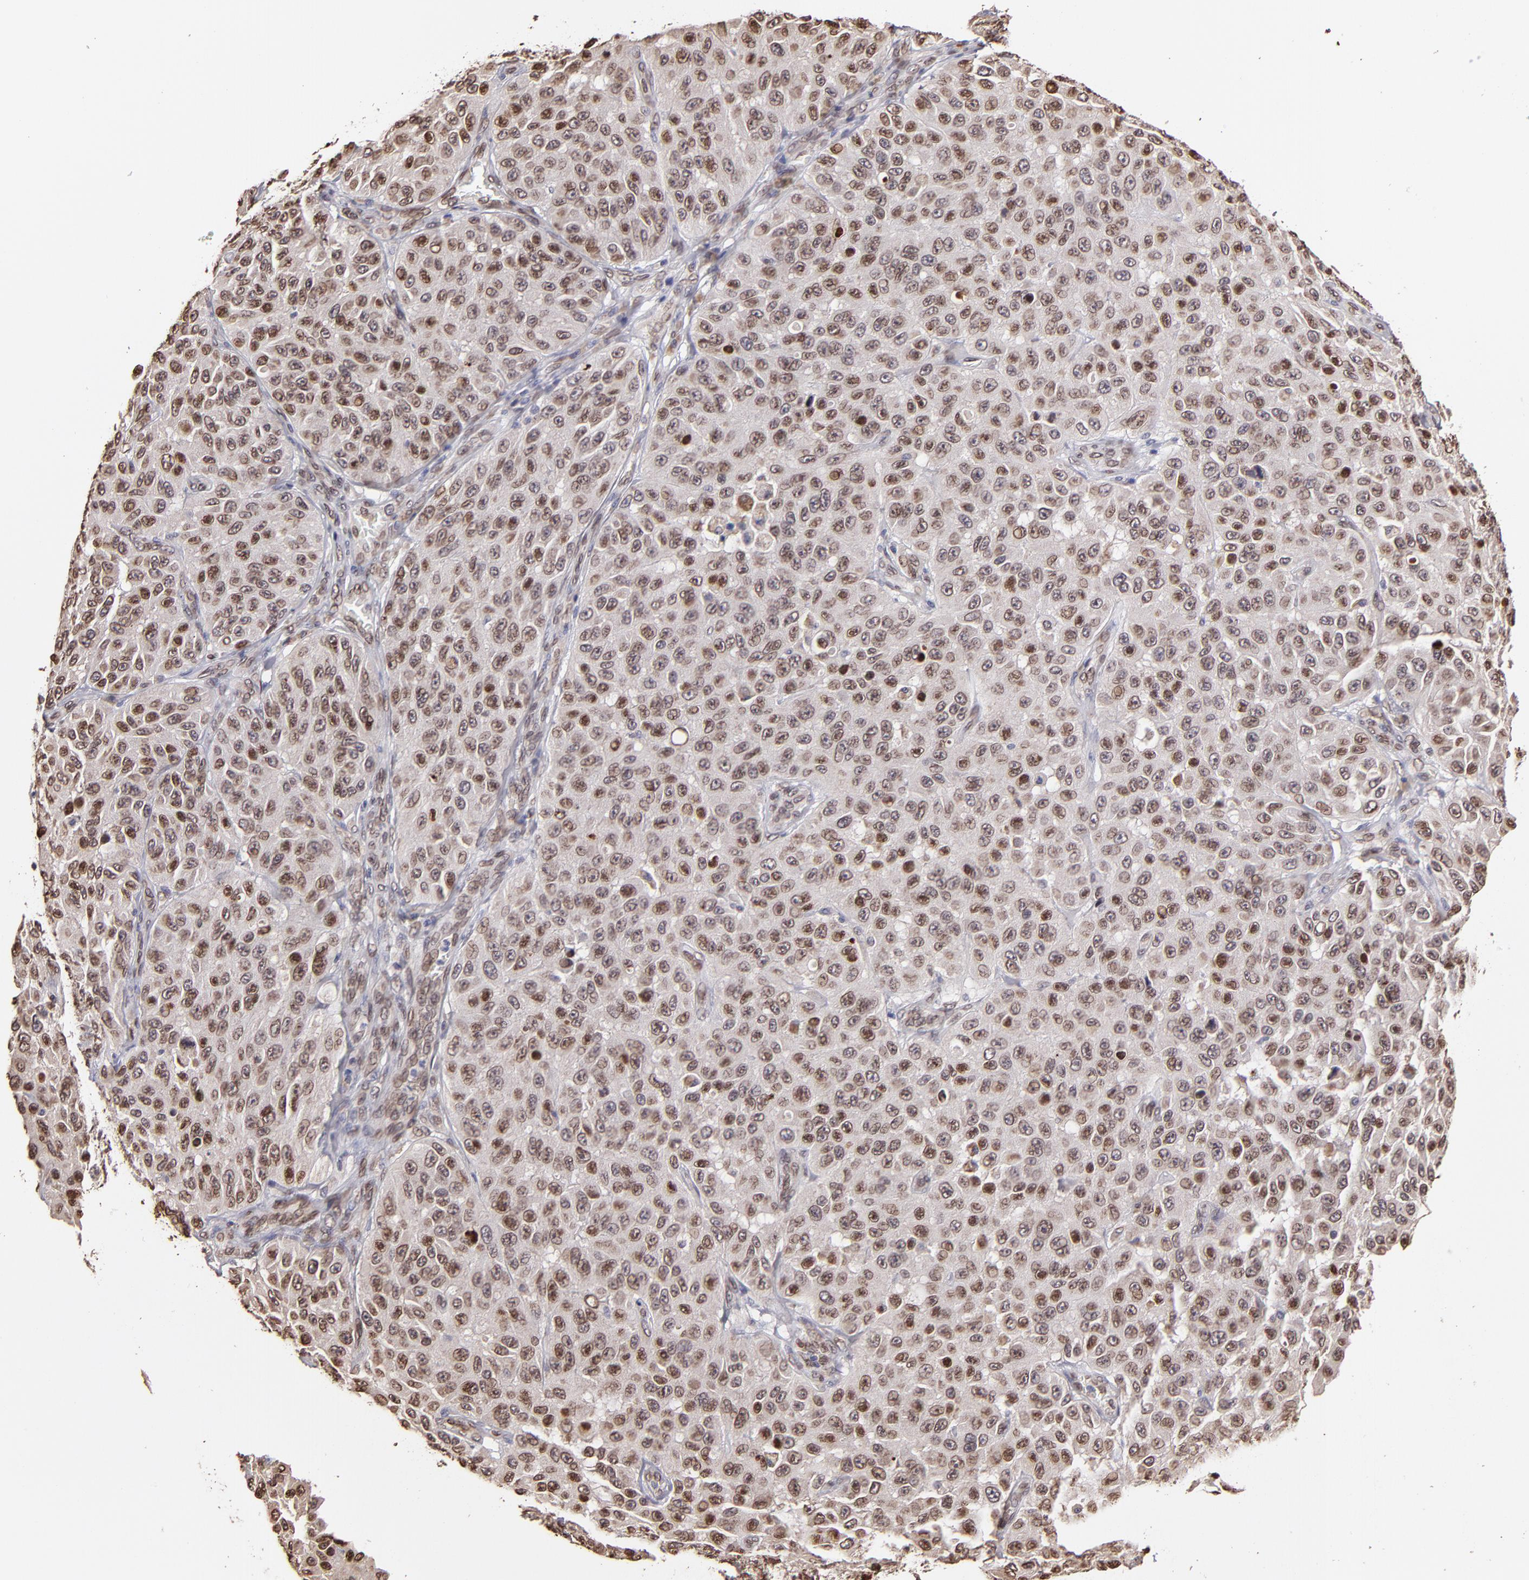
{"staining": {"intensity": "moderate", "quantity": ">75%", "location": "cytoplasmic/membranous,nuclear"}, "tissue": "melanoma", "cell_type": "Tumor cells", "image_type": "cancer", "snomed": [{"axis": "morphology", "description": "Malignant melanoma, NOS"}, {"axis": "topography", "description": "Skin"}], "caption": "This micrograph shows immunohistochemistry staining of human malignant melanoma, with medium moderate cytoplasmic/membranous and nuclear staining in about >75% of tumor cells.", "gene": "PUM3", "patient": {"sex": "male", "age": 30}}